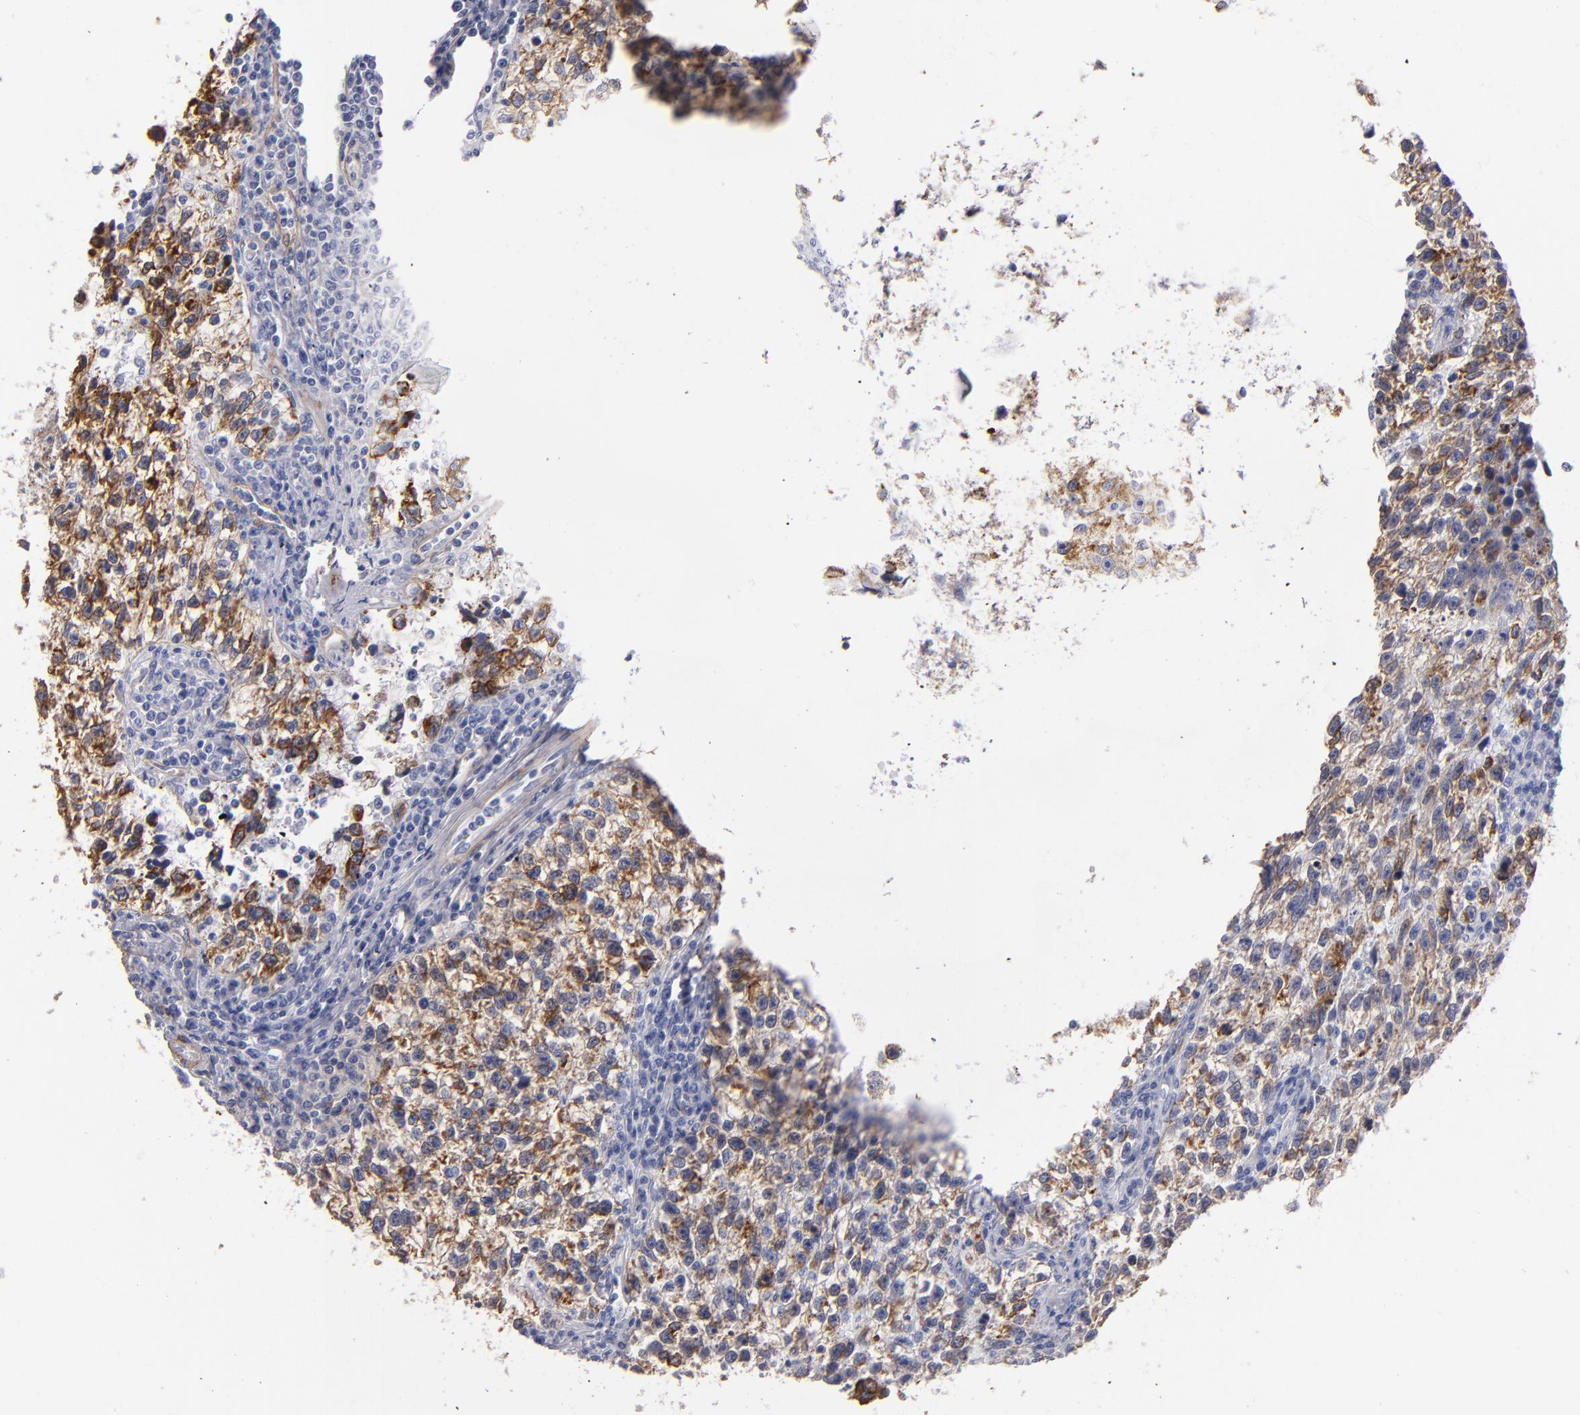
{"staining": {"intensity": "moderate", "quantity": ">75%", "location": "cytoplasmic/membranous"}, "tissue": "testis cancer", "cell_type": "Tumor cells", "image_type": "cancer", "snomed": [{"axis": "morphology", "description": "Seminoma, NOS"}, {"axis": "topography", "description": "Testis"}], "caption": "Immunohistochemistry (IHC) staining of testis cancer (seminoma), which shows medium levels of moderate cytoplasmic/membranous positivity in approximately >75% of tumor cells indicating moderate cytoplasmic/membranous protein staining. The staining was performed using DAB (brown) for protein detection and nuclei were counterstained in hematoxylin (blue).", "gene": "LAMC1", "patient": {"sex": "male", "age": 38}}